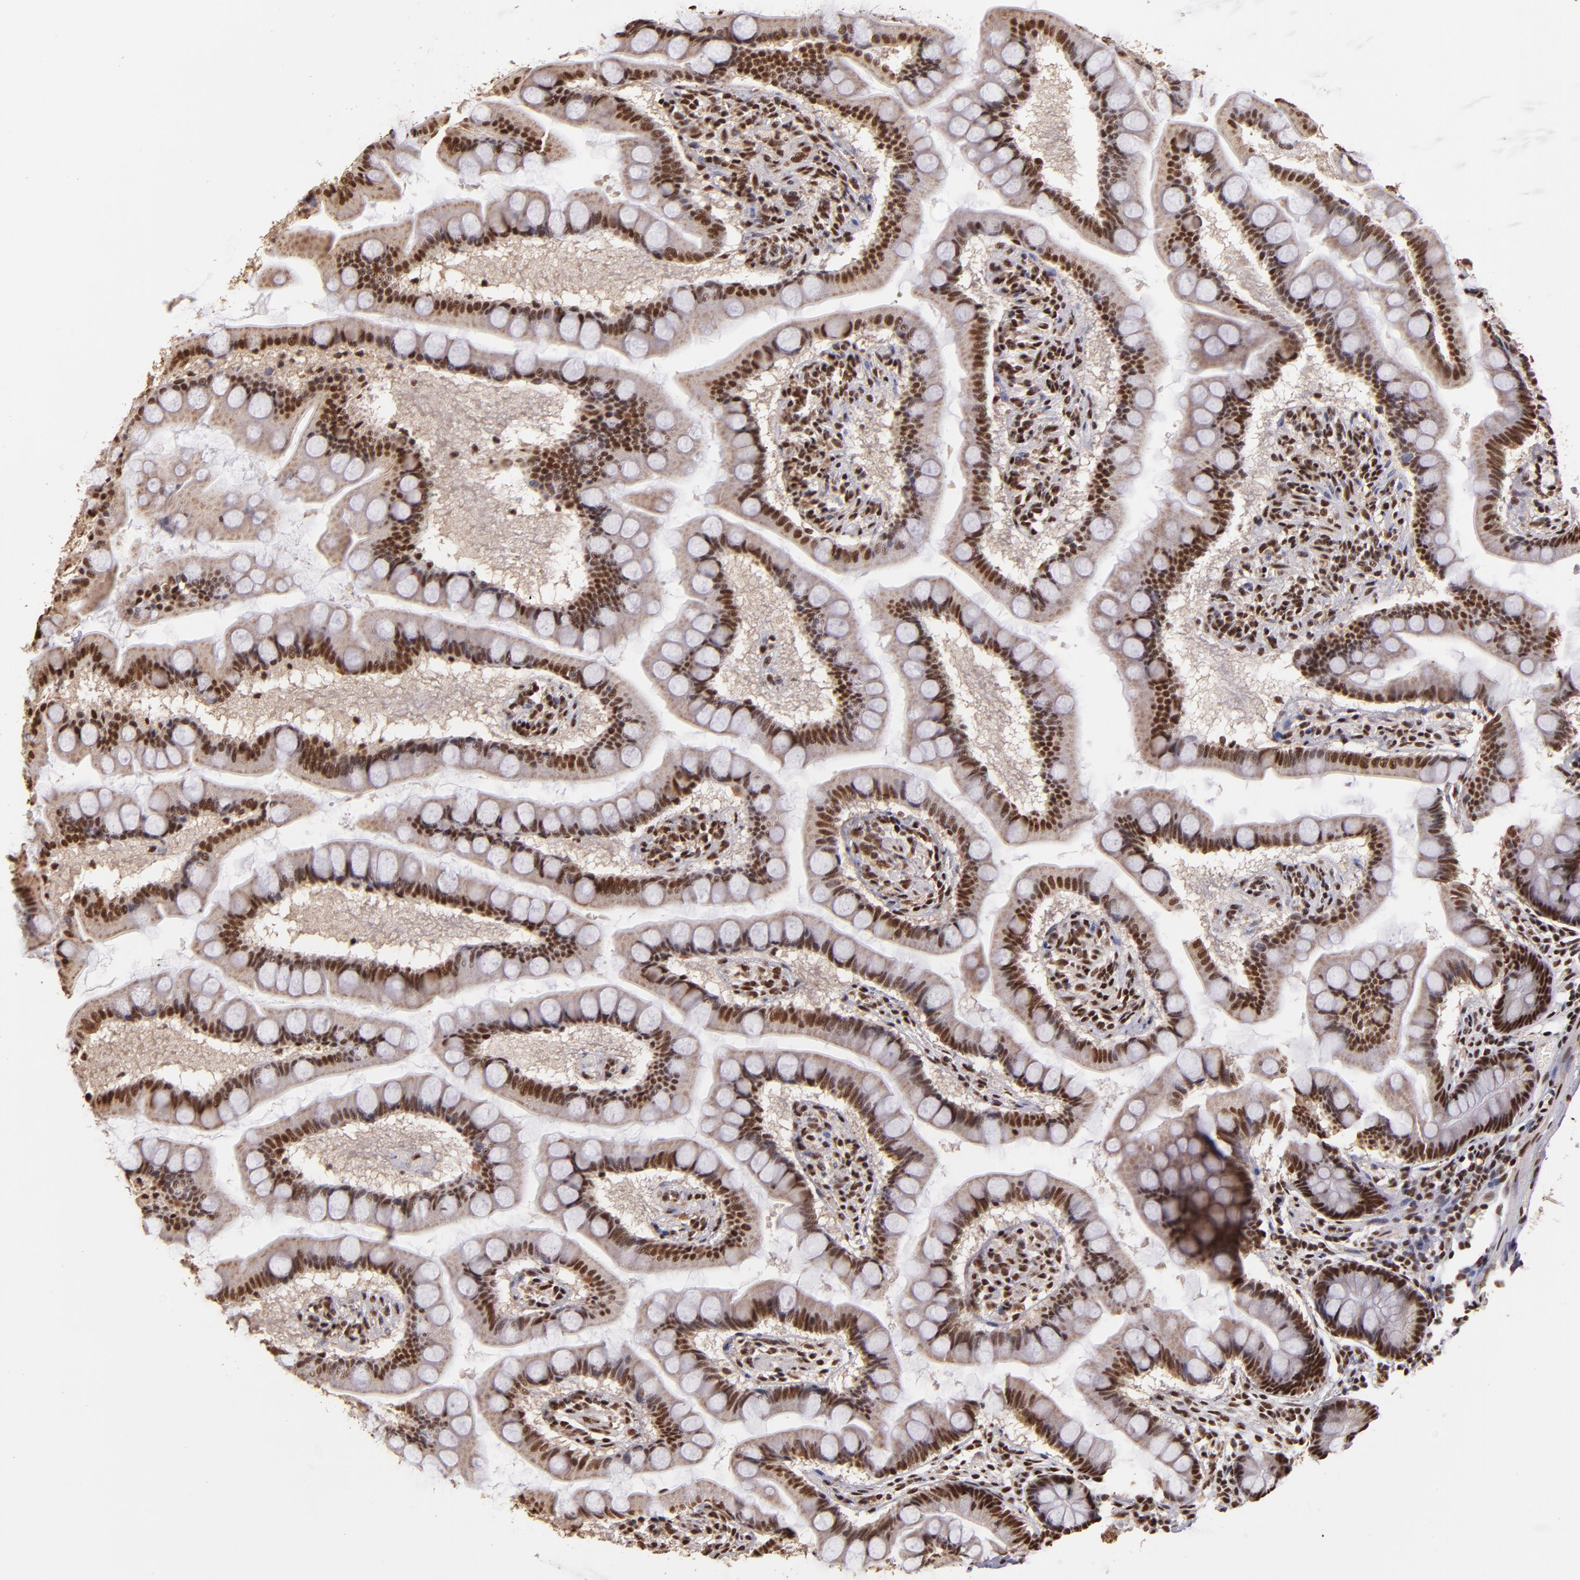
{"staining": {"intensity": "strong", "quantity": ">75%", "location": "nuclear"}, "tissue": "small intestine", "cell_type": "Glandular cells", "image_type": "normal", "snomed": [{"axis": "morphology", "description": "Normal tissue, NOS"}, {"axis": "topography", "description": "Small intestine"}], "caption": "This micrograph displays benign small intestine stained with immunohistochemistry (IHC) to label a protein in brown. The nuclear of glandular cells show strong positivity for the protein. Nuclei are counter-stained blue.", "gene": "SP1", "patient": {"sex": "male", "age": 41}}